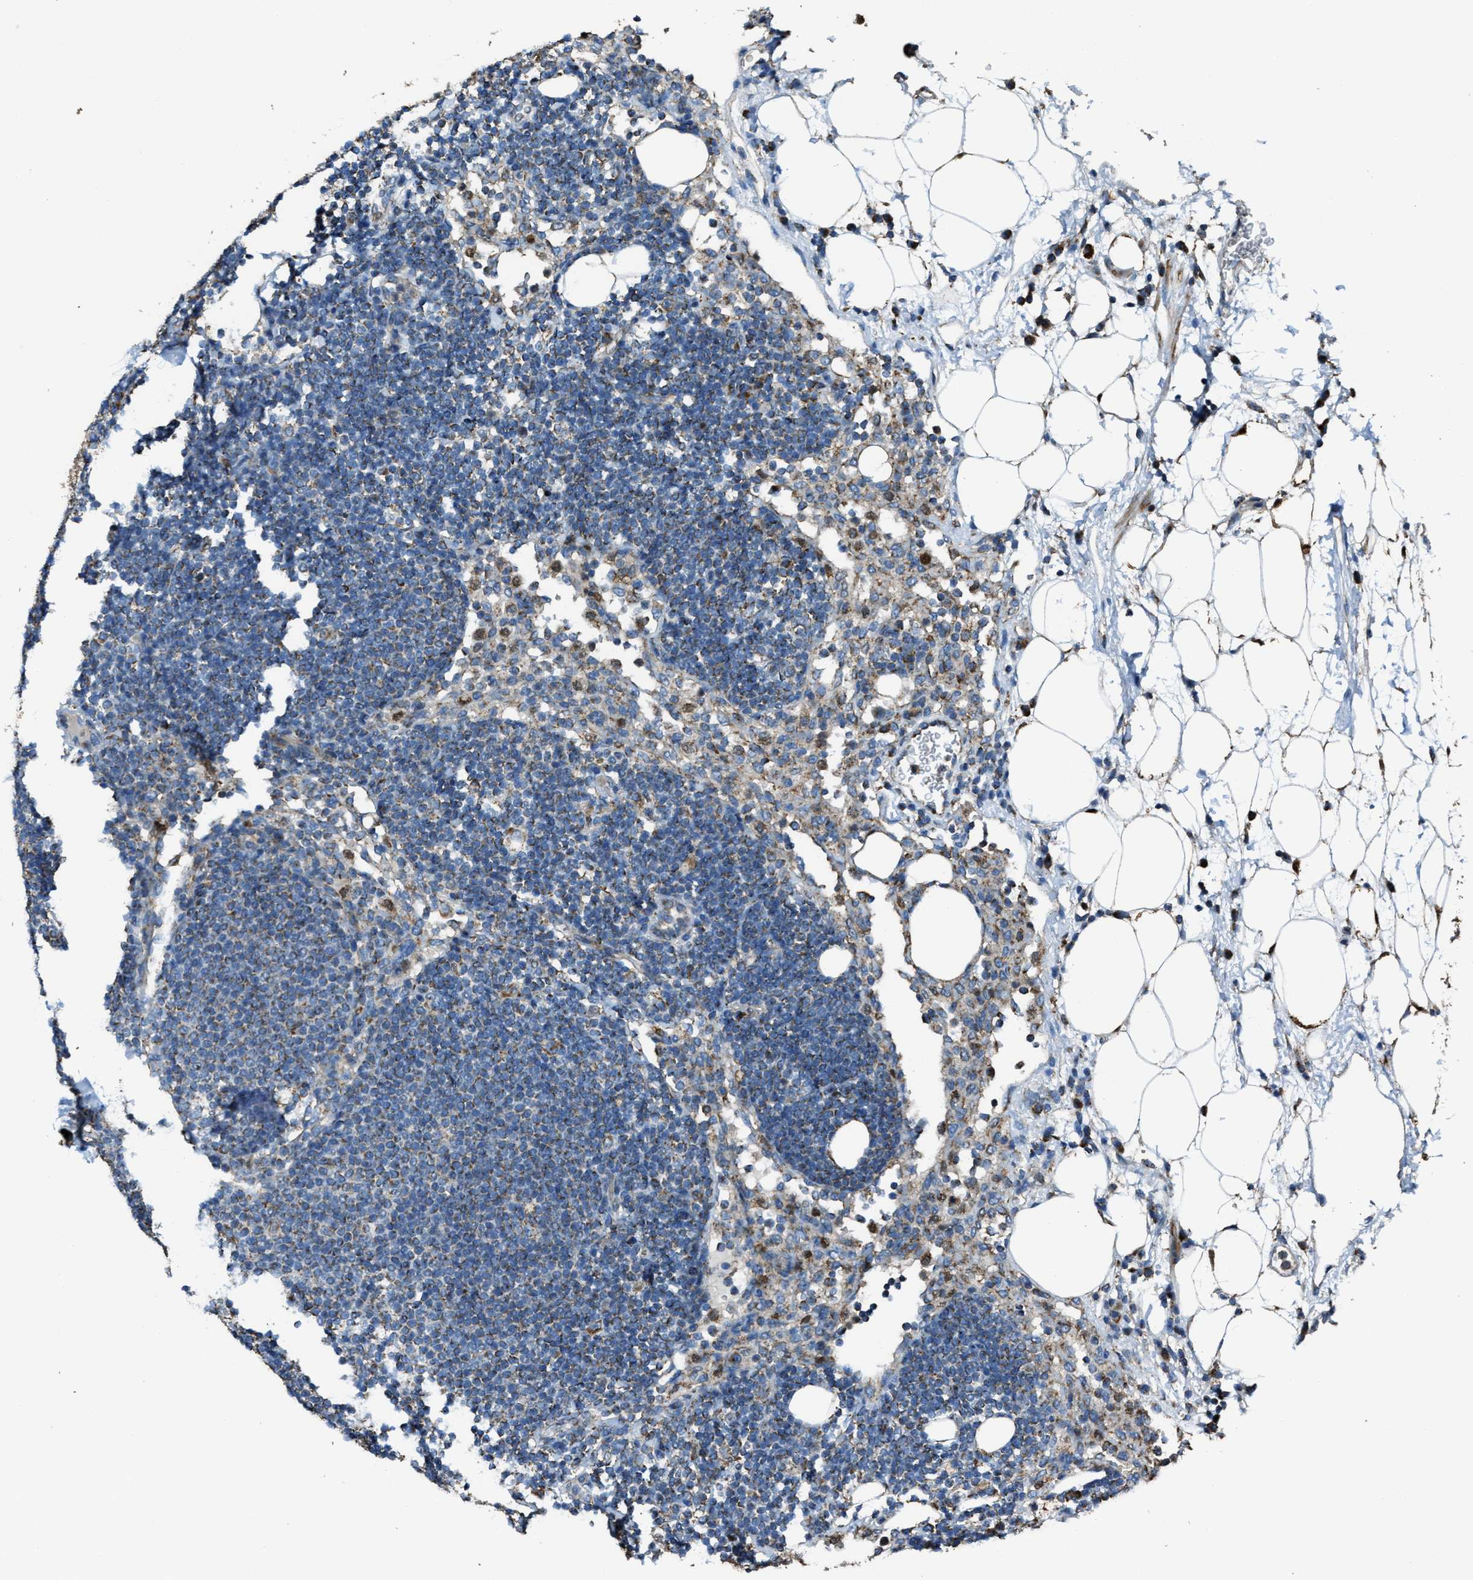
{"staining": {"intensity": "weak", "quantity": ">75%", "location": "cytoplasmic/membranous"}, "tissue": "lymph node", "cell_type": "Germinal center cells", "image_type": "normal", "snomed": [{"axis": "morphology", "description": "Normal tissue, NOS"}, {"axis": "morphology", "description": "Carcinoid, malignant, NOS"}, {"axis": "topography", "description": "Lymph node"}], "caption": "A high-resolution micrograph shows immunohistochemistry (IHC) staining of normal lymph node, which shows weak cytoplasmic/membranous staining in approximately >75% of germinal center cells.", "gene": "SLC25A11", "patient": {"sex": "male", "age": 47}}